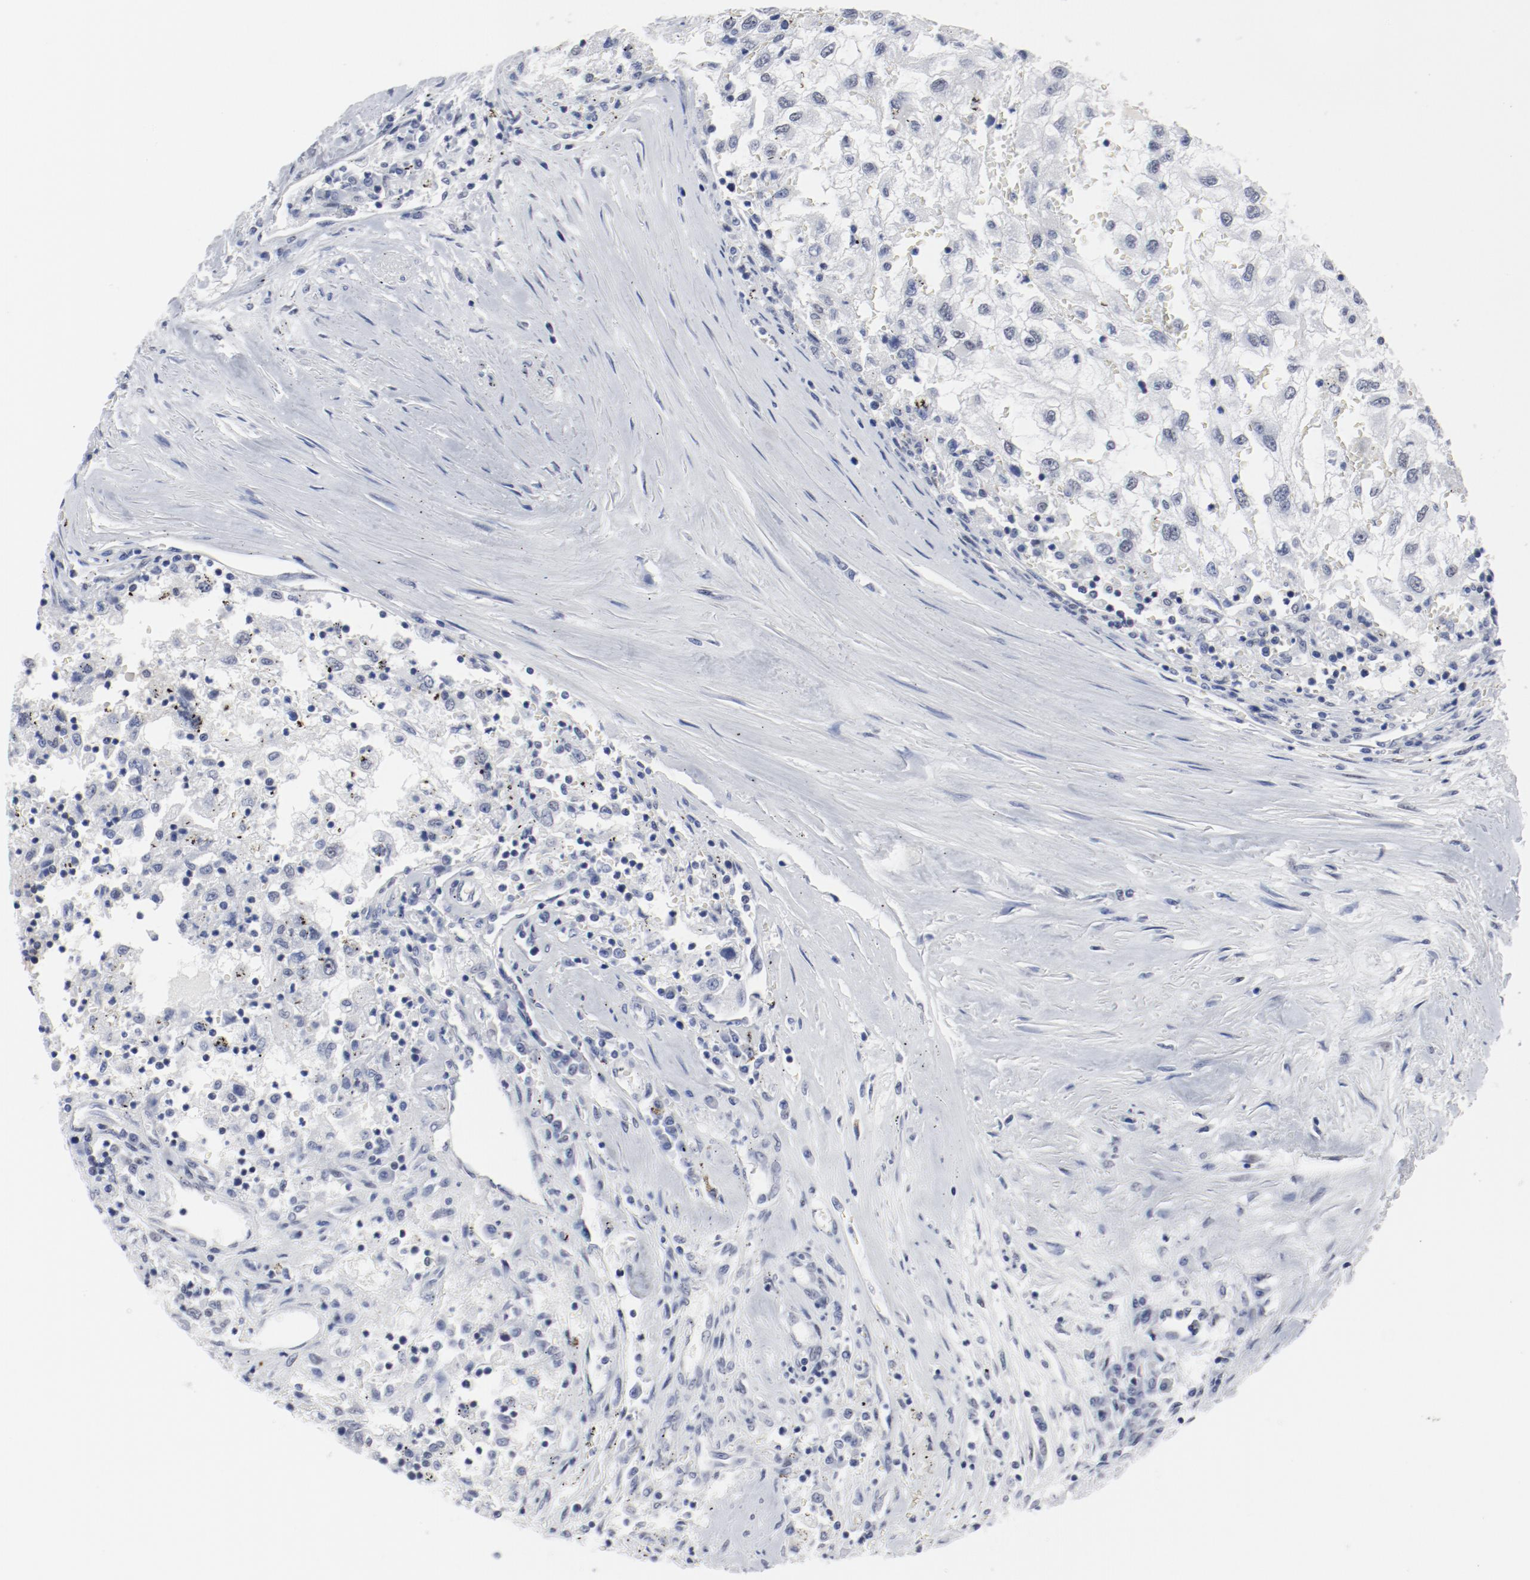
{"staining": {"intensity": "negative", "quantity": "none", "location": "none"}, "tissue": "renal cancer", "cell_type": "Tumor cells", "image_type": "cancer", "snomed": [{"axis": "morphology", "description": "Normal tissue, NOS"}, {"axis": "morphology", "description": "Adenocarcinoma, NOS"}, {"axis": "topography", "description": "Kidney"}], "caption": "Image shows no significant protein expression in tumor cells of renal adenocarcinoma.", "gene": "ARNT", "patient": {"sex": "male", "age": 71}}